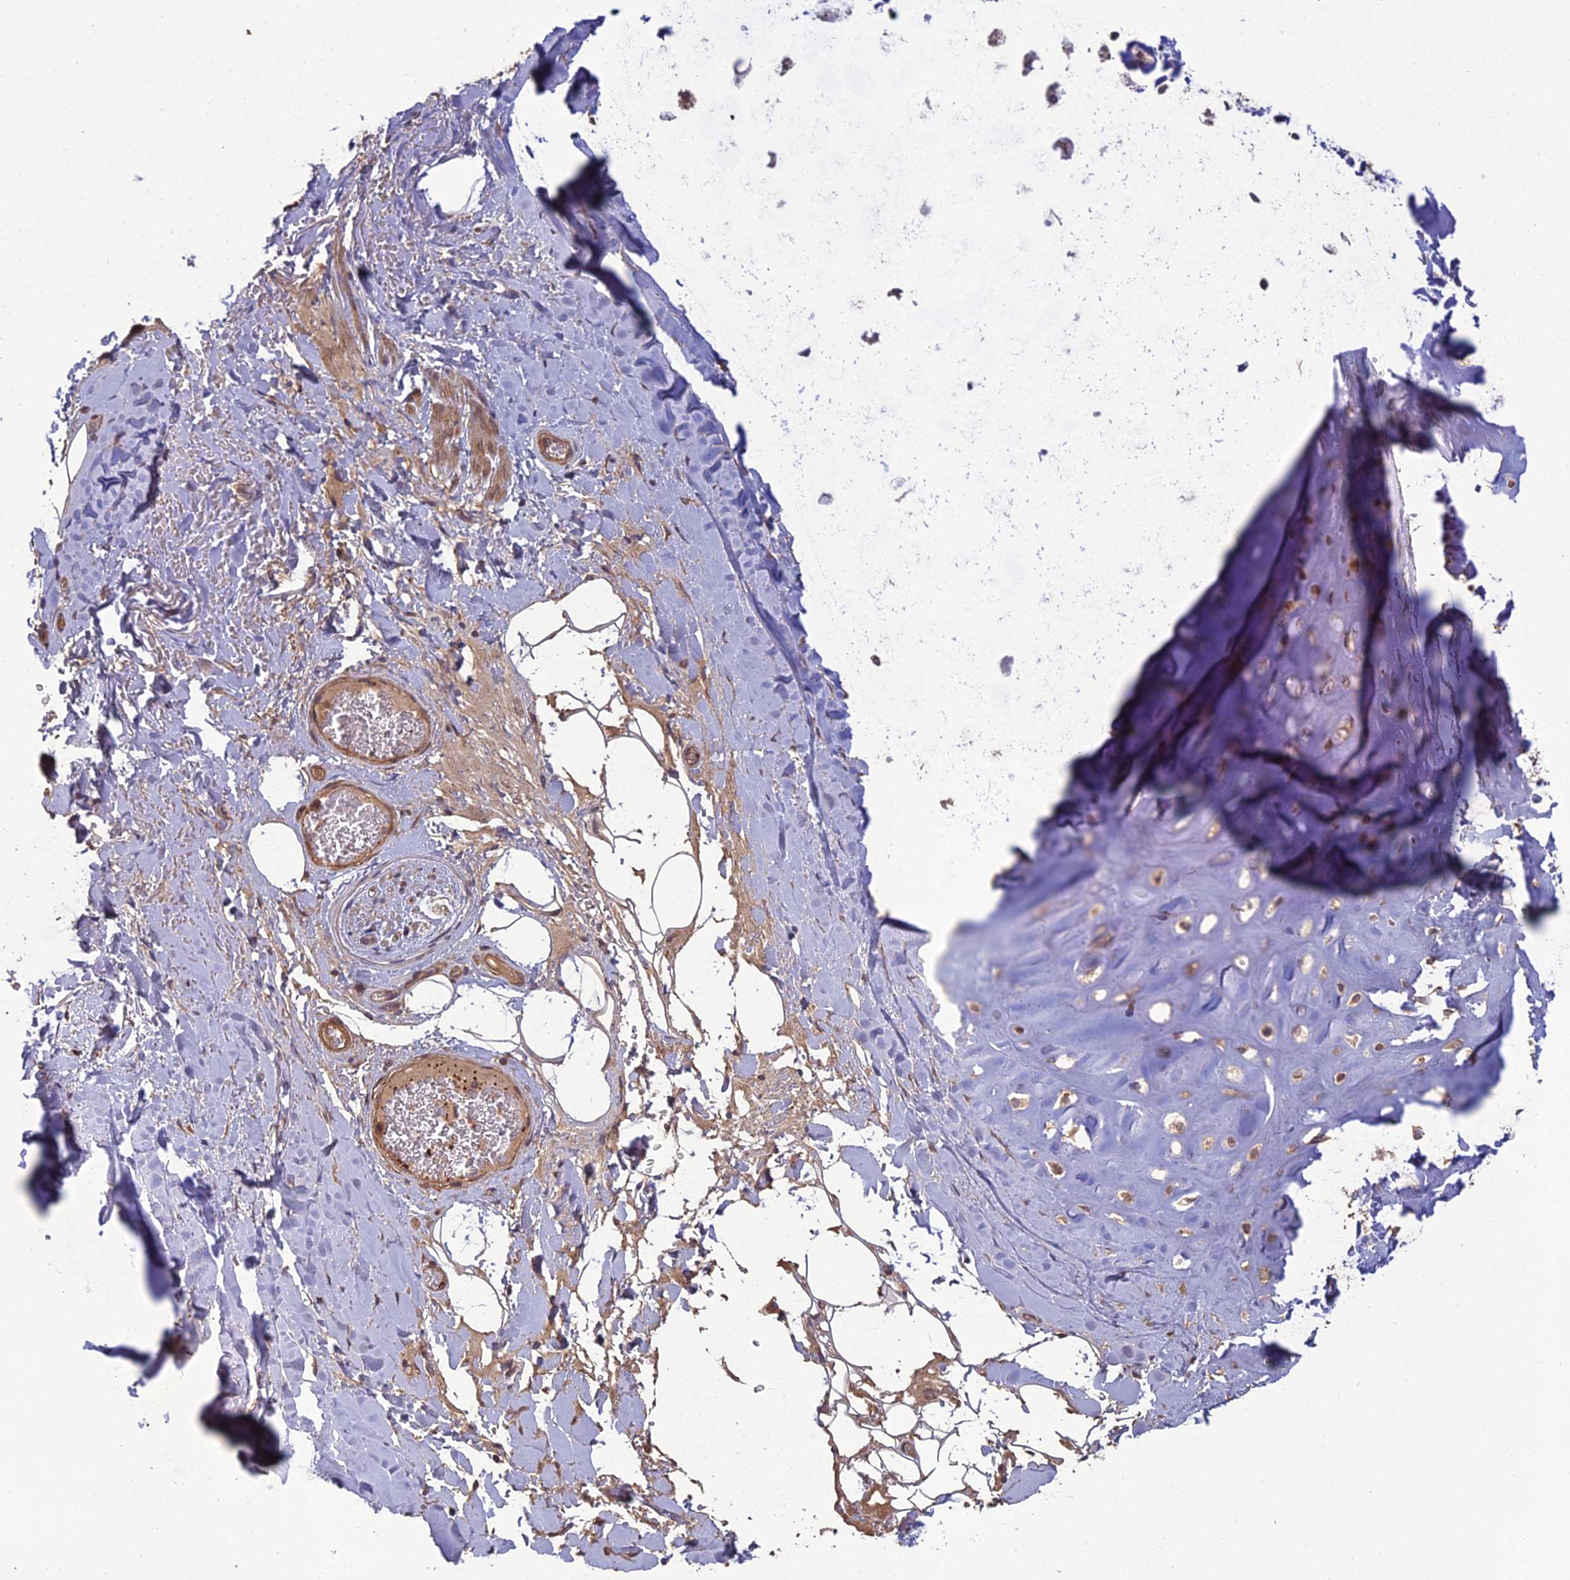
{"staining": {"intensity": "weak", "quantity": ">75%", "location": "cytoplasmic/membranous"}, "tissue": "adipose tissue", "cell_type": "Adipocytes", "image_type": "normal", "snomed": [{"axis": "morphology", "description": "Normal tissue, NOS"}, {"axis": "topography", "description": "Cartilage tissue"}], "caption": "The image demonstrates immunohistochemical staining of normal adipose tissue. There is weak cytoplasmic/membranous positivity is appreciated in about >75% of adipocytes. (brown staining indicates protein expression, while blue staining denotes nuclei).", "gene": "ATP6V0A2", "patient": {"sex": "female", "age": 63}}